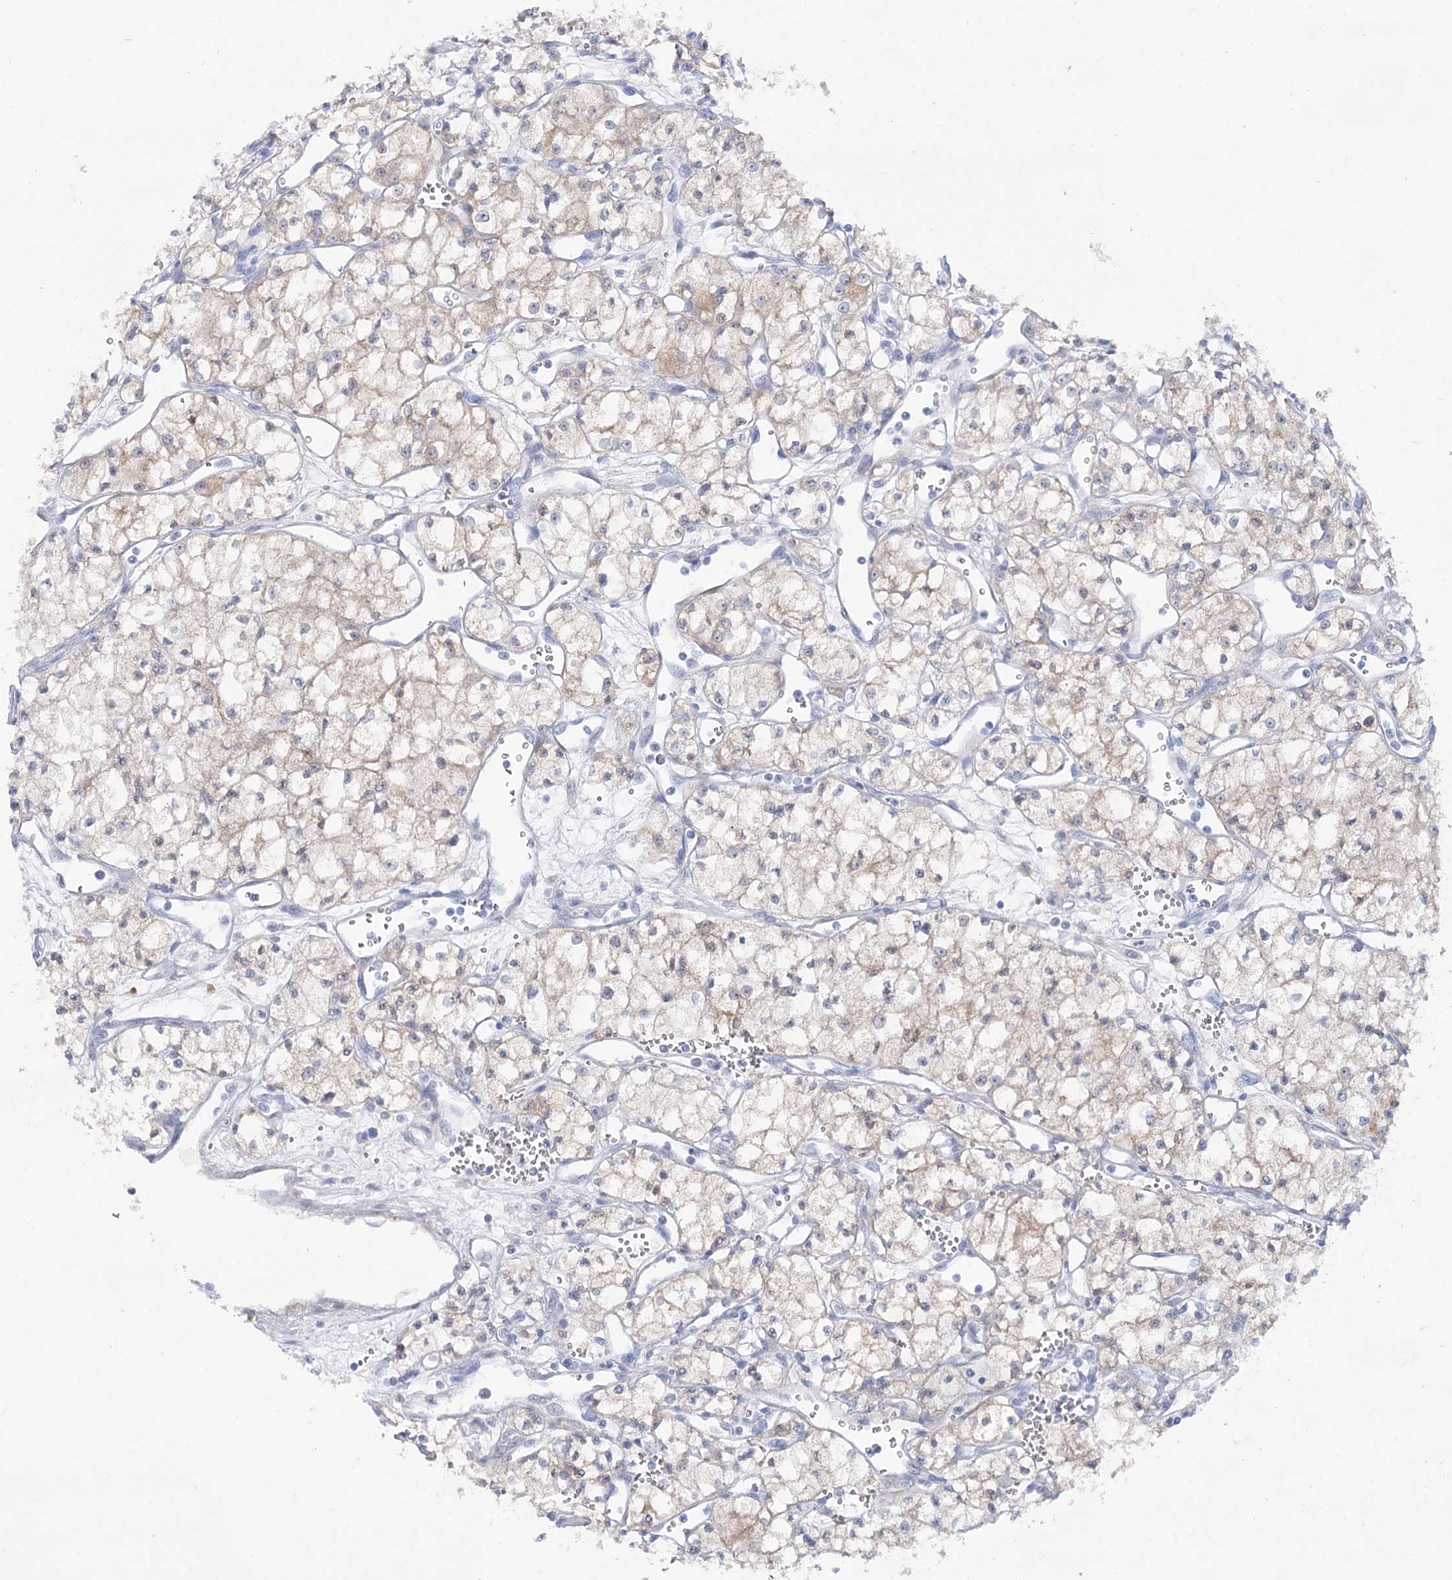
{"staining": {"intensity": "weak", "quantity": "<25%", "location": "cytoplasmic/membranous"}, "tissue": "renal cancer", "cell_type": "Tumor cells", "image_type": "cancer", "snomed": [{"axis": "morphology", "description": "Adenocarcinoma, NOS"}, {"axis": "topography", "description": "Kidney"}], "caption": "An image of human renal cancer (adenocarcinoma) is negative for staining in tumor cells.", "gene": "UGDH", "patient": {"sex": "male", "age": 59}}